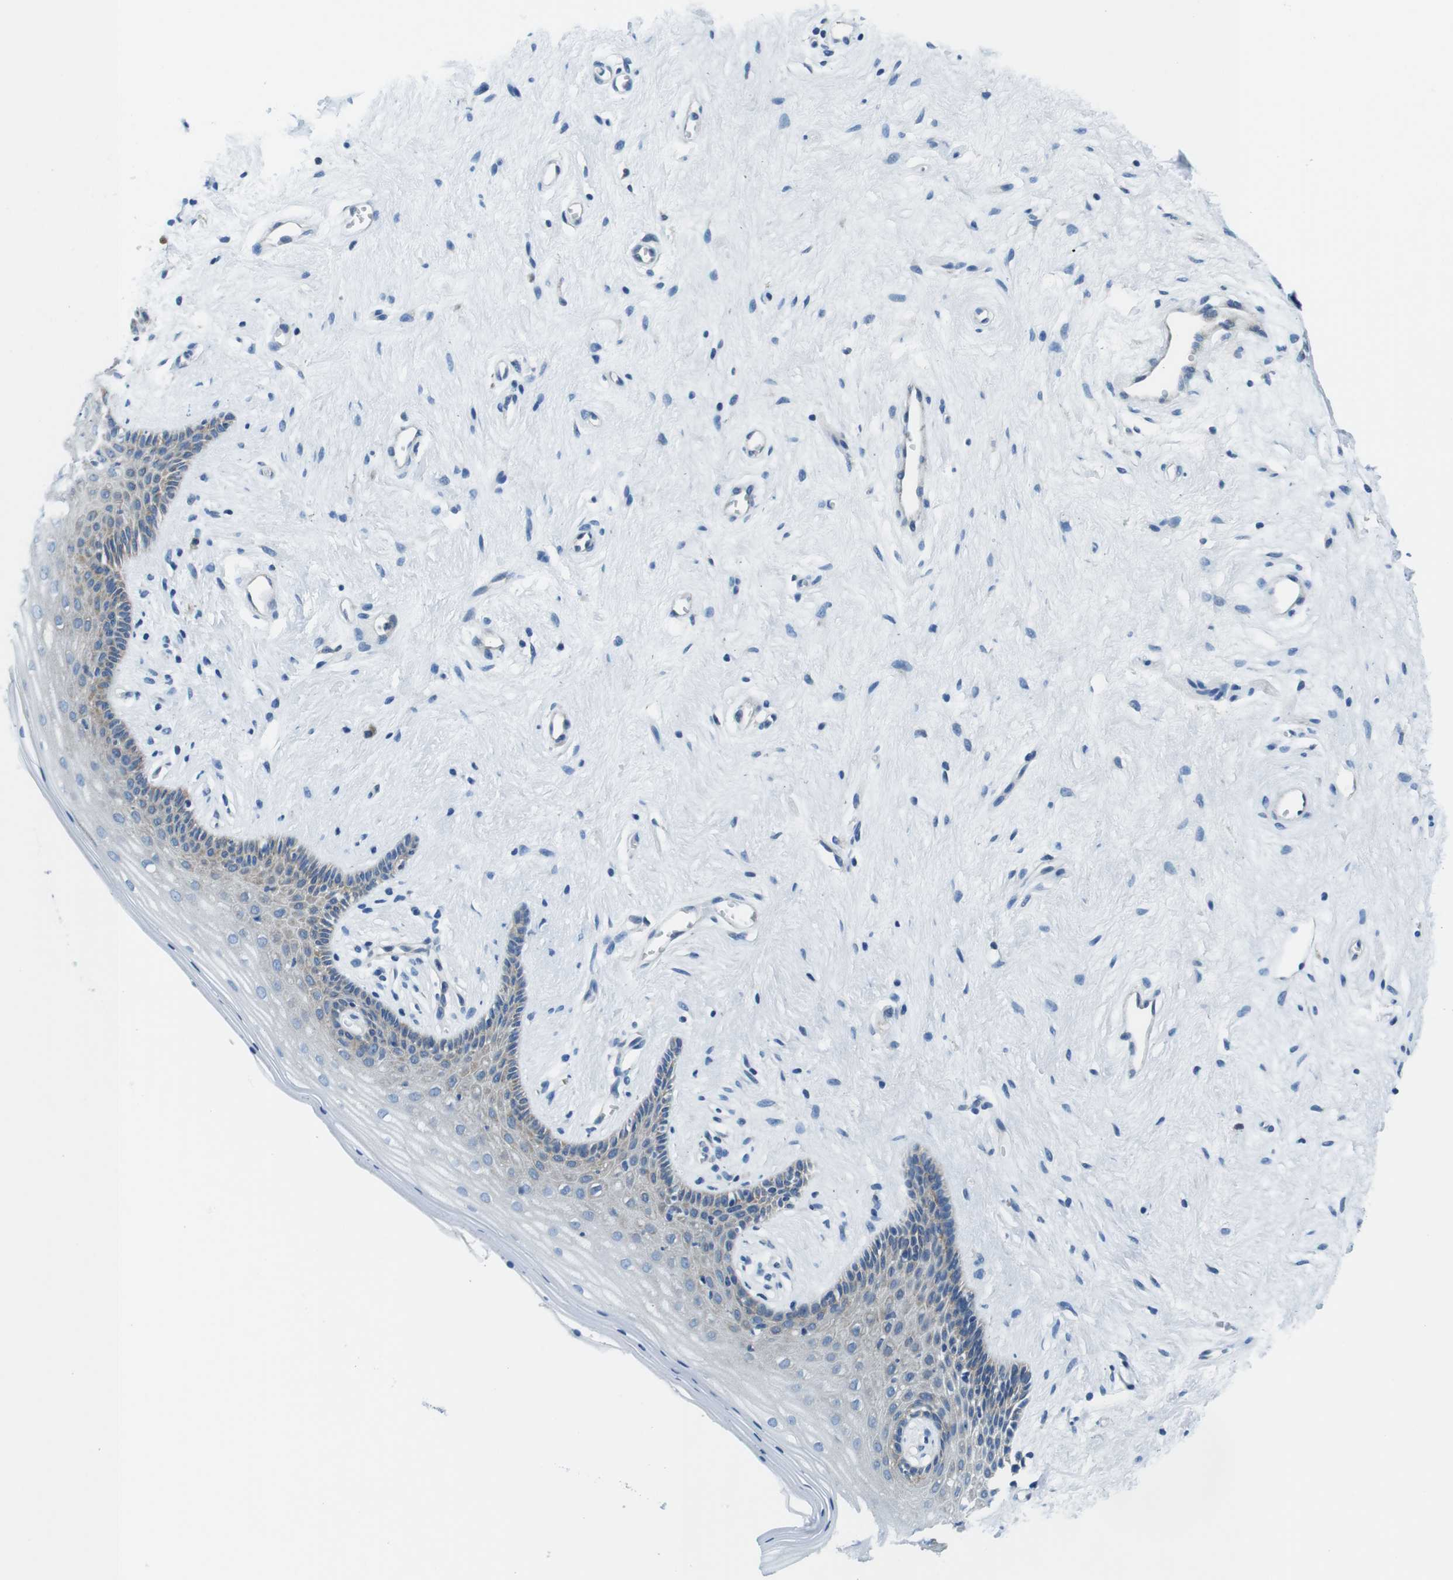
{"staining": {"intensity": "moderate", "quantity": "<25%", "location": "cytoplasmic/membranous"}, "tissue": "vagina", "cell_type": "Squamous epithelial cells", "image_type": "normal", "snomed": [{"axis": "morphology", "description": "Normal tissue, NOS"}, {"axis": "topography", "description": "Vagina"}], "caption": "The photomicrograph reveals a brown stain indicating the presence of a protein in the cytoplasmic/membranous of squamous epithelial cells in vagina.", "gene": "EIF2B5", "patient": {"sex": "female", "age": 44}}